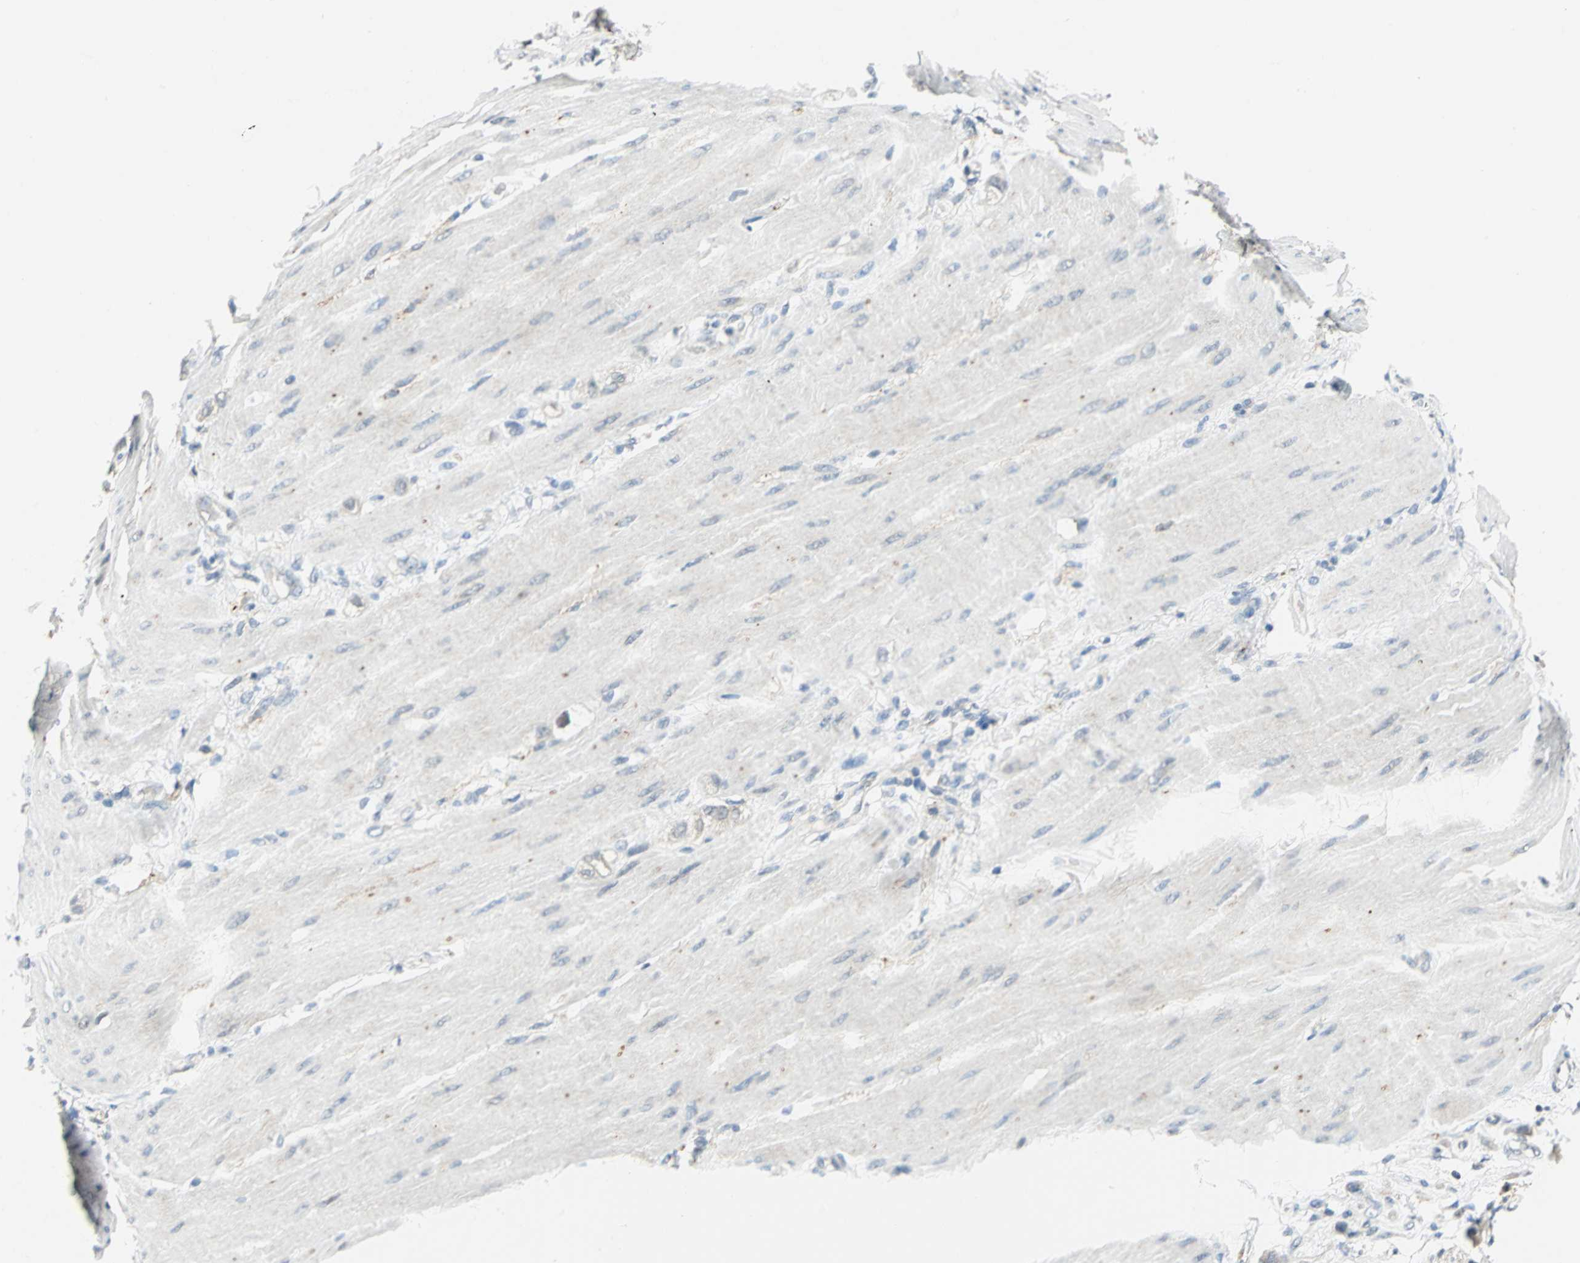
{"staining": {"intensity": "negative", "quantity": "none", "location": "none"}, "tissue": "stomach cancer", "cell_type": "Tumor cells", "image_type": "cancer", "snomed": [{"axis": "morphology", "description": "Normal tissue, NOS"}, {"axis": "morphology", "description": "Adenocarcinoma, NOS"}, {"axis": "topography", "description": "Stomach"}], "caption": "High power microscopy image of an immunohistochemistry (IHC) photomicrograph of stomach adenocarcinoma, revealing no significant expression in tumor cells.", "gene": "PIN1", "patient": {"sex": "male", "age": 82}}